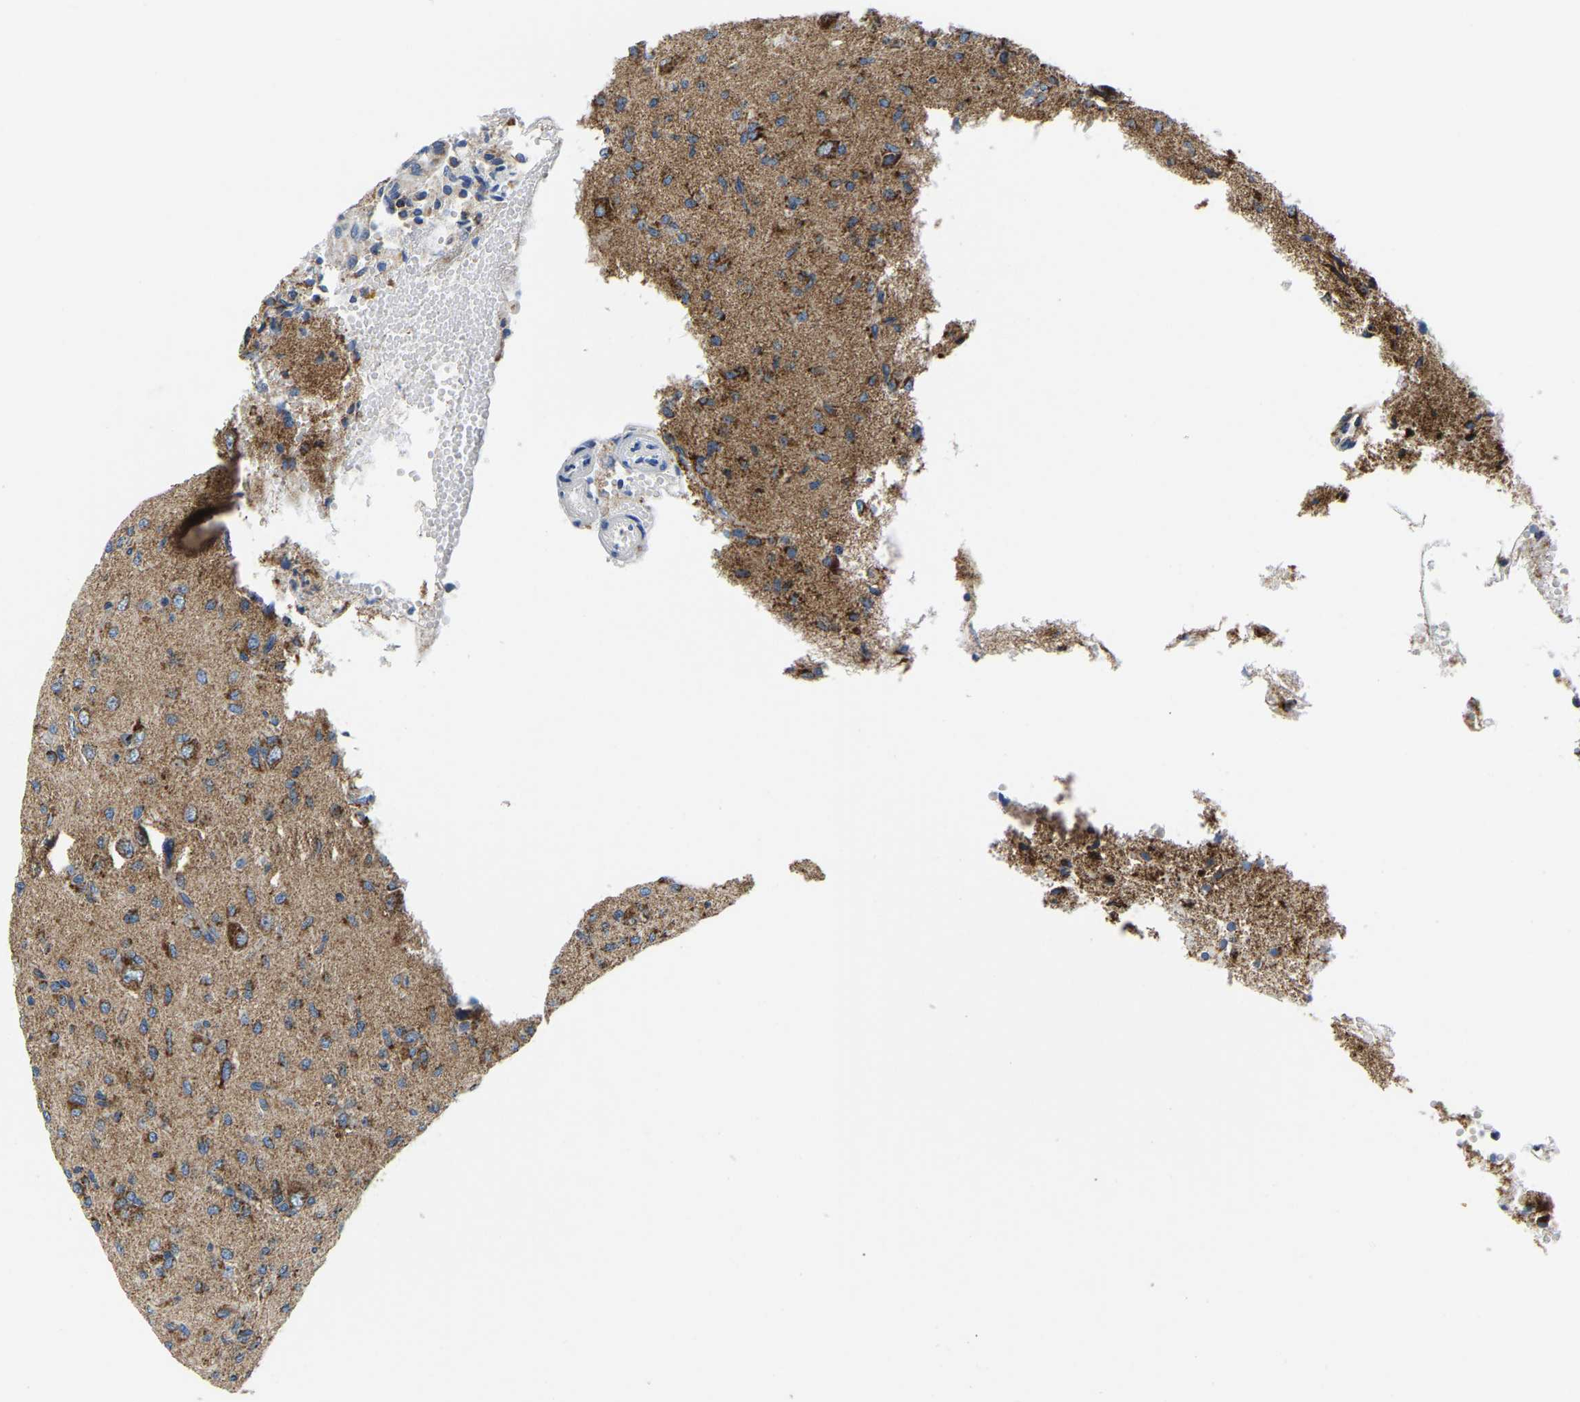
{"staining": {"intensity": "strong", "quantity": "25%-75%", "location": "cytoplasmic/membranous"}, "tissue": "glioma", "cell_type": "Tumor cells", "image_type": "cancer", "snomed": [{"axis": "morphology", "description": "Glioma, malignant, High grade"}, {"axis": "topography", "description": "Brain"}], "caption": "Protein expression analysis of human malignant glioma (high-grade) reveals strong cytoplasmic/membranous positivity in about 25%-75% of tumor cells. The staining was performed using DAB (3,3'-diaminobenzidine) to visualize the protein expression in brown, while the nuclei were stained in blue with hematoxylin (Magnification: 20x).", "gene": "SFXN1", "patient": {"sex": "female", "age": 59}}